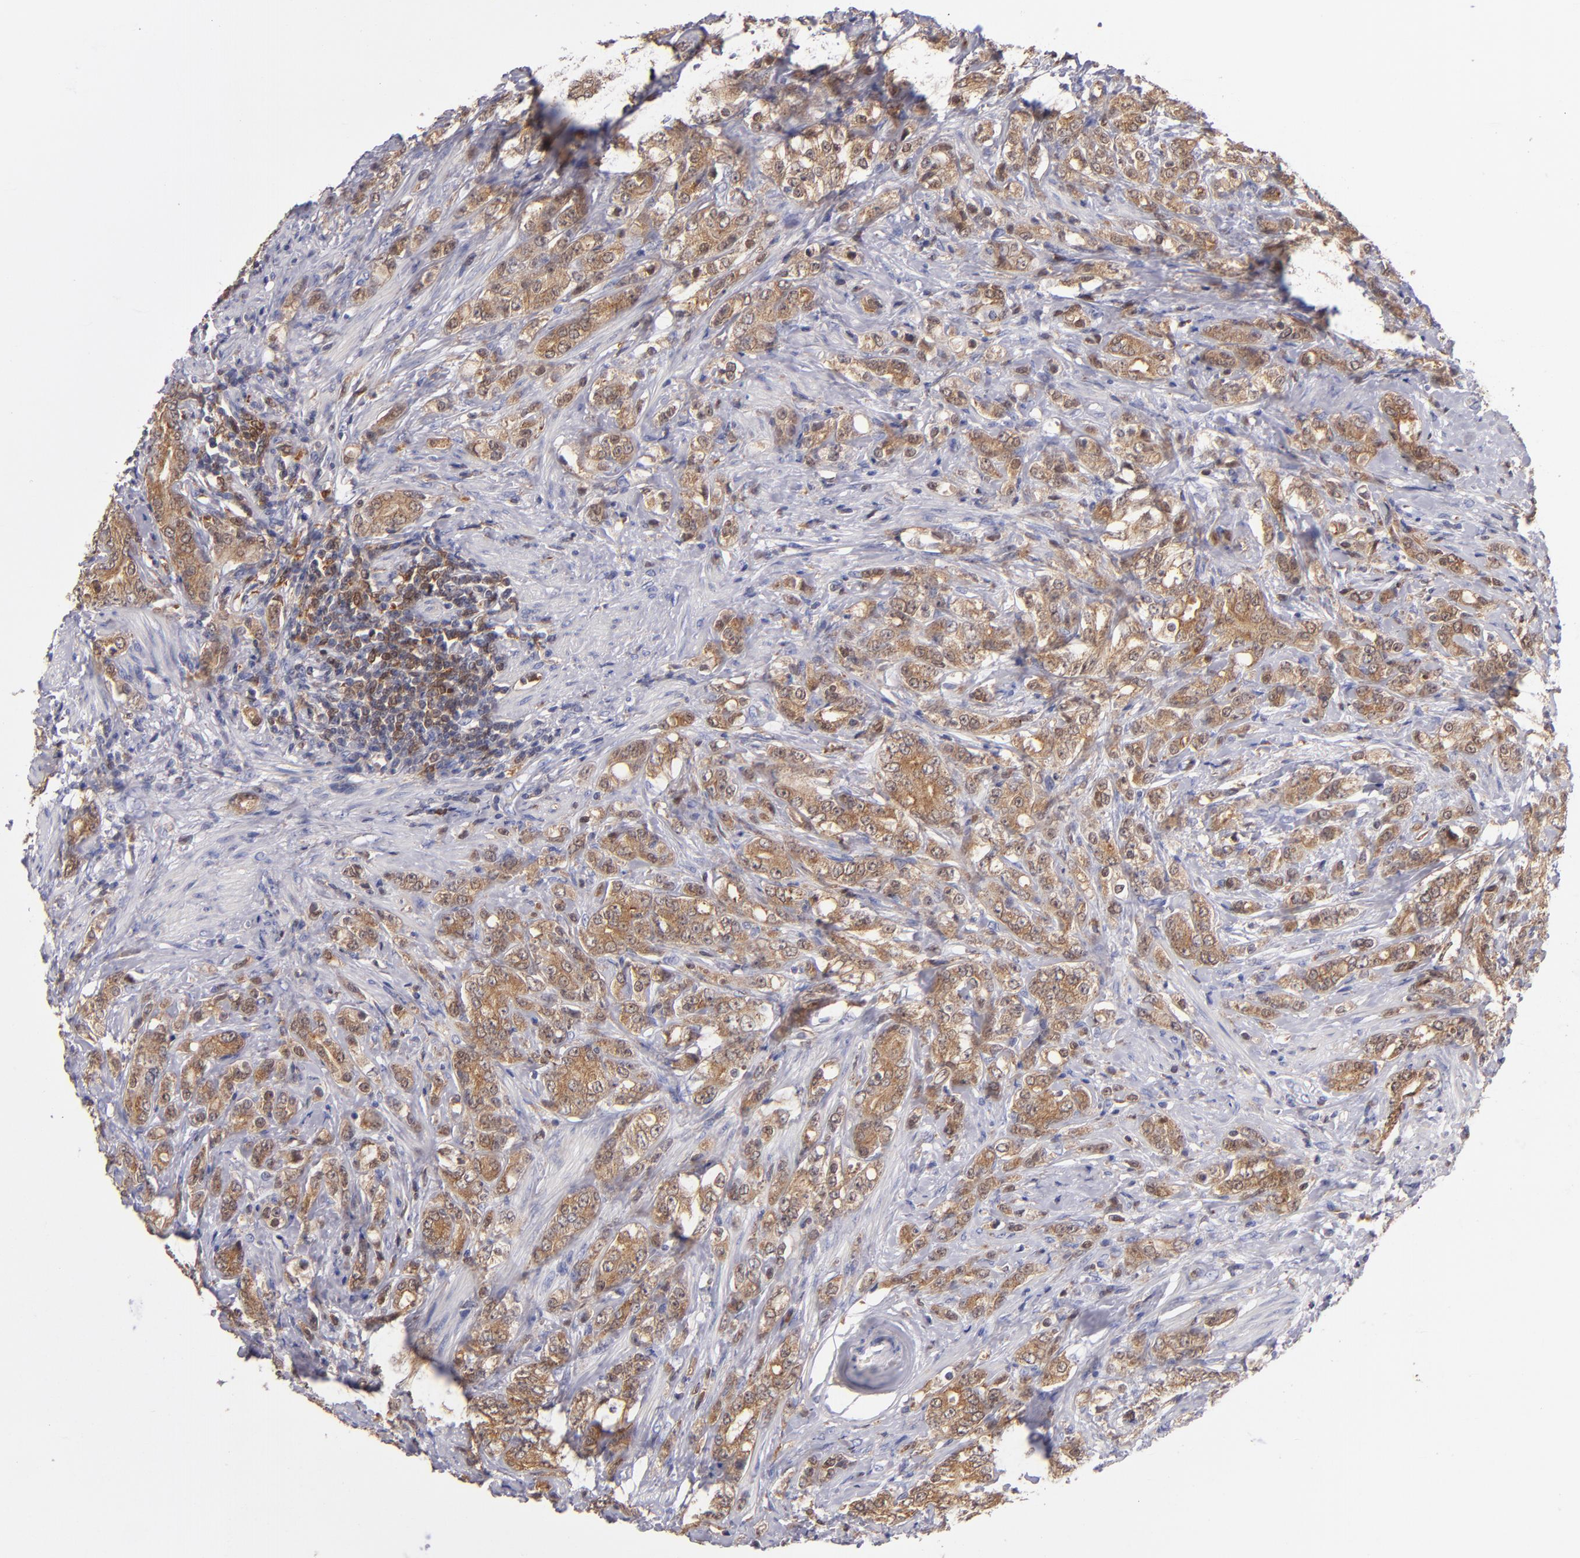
{"staining": {"intensity": "moderate", "quantity": ">75%", "location": "cytoplasmic/membranous"}, "tissue": "prostate cancer", "cell_type": "Tumor cells", "image_type": "cancer", "snomed": [{"axis": "morphology", "description": "Adenocarcinoma, Medium grade"}, {"axis": "topography", "description": "Prostate"}], "caption": "A medium amount of moderate cytoplasmic/membranous expression is appreciated in approximately >75% of tumor cells in prostate cancer (medium-grade adenocarcinoma) tissue.", "gene": "PRKCD", "patient": {"sex": "male", "age": 59}}